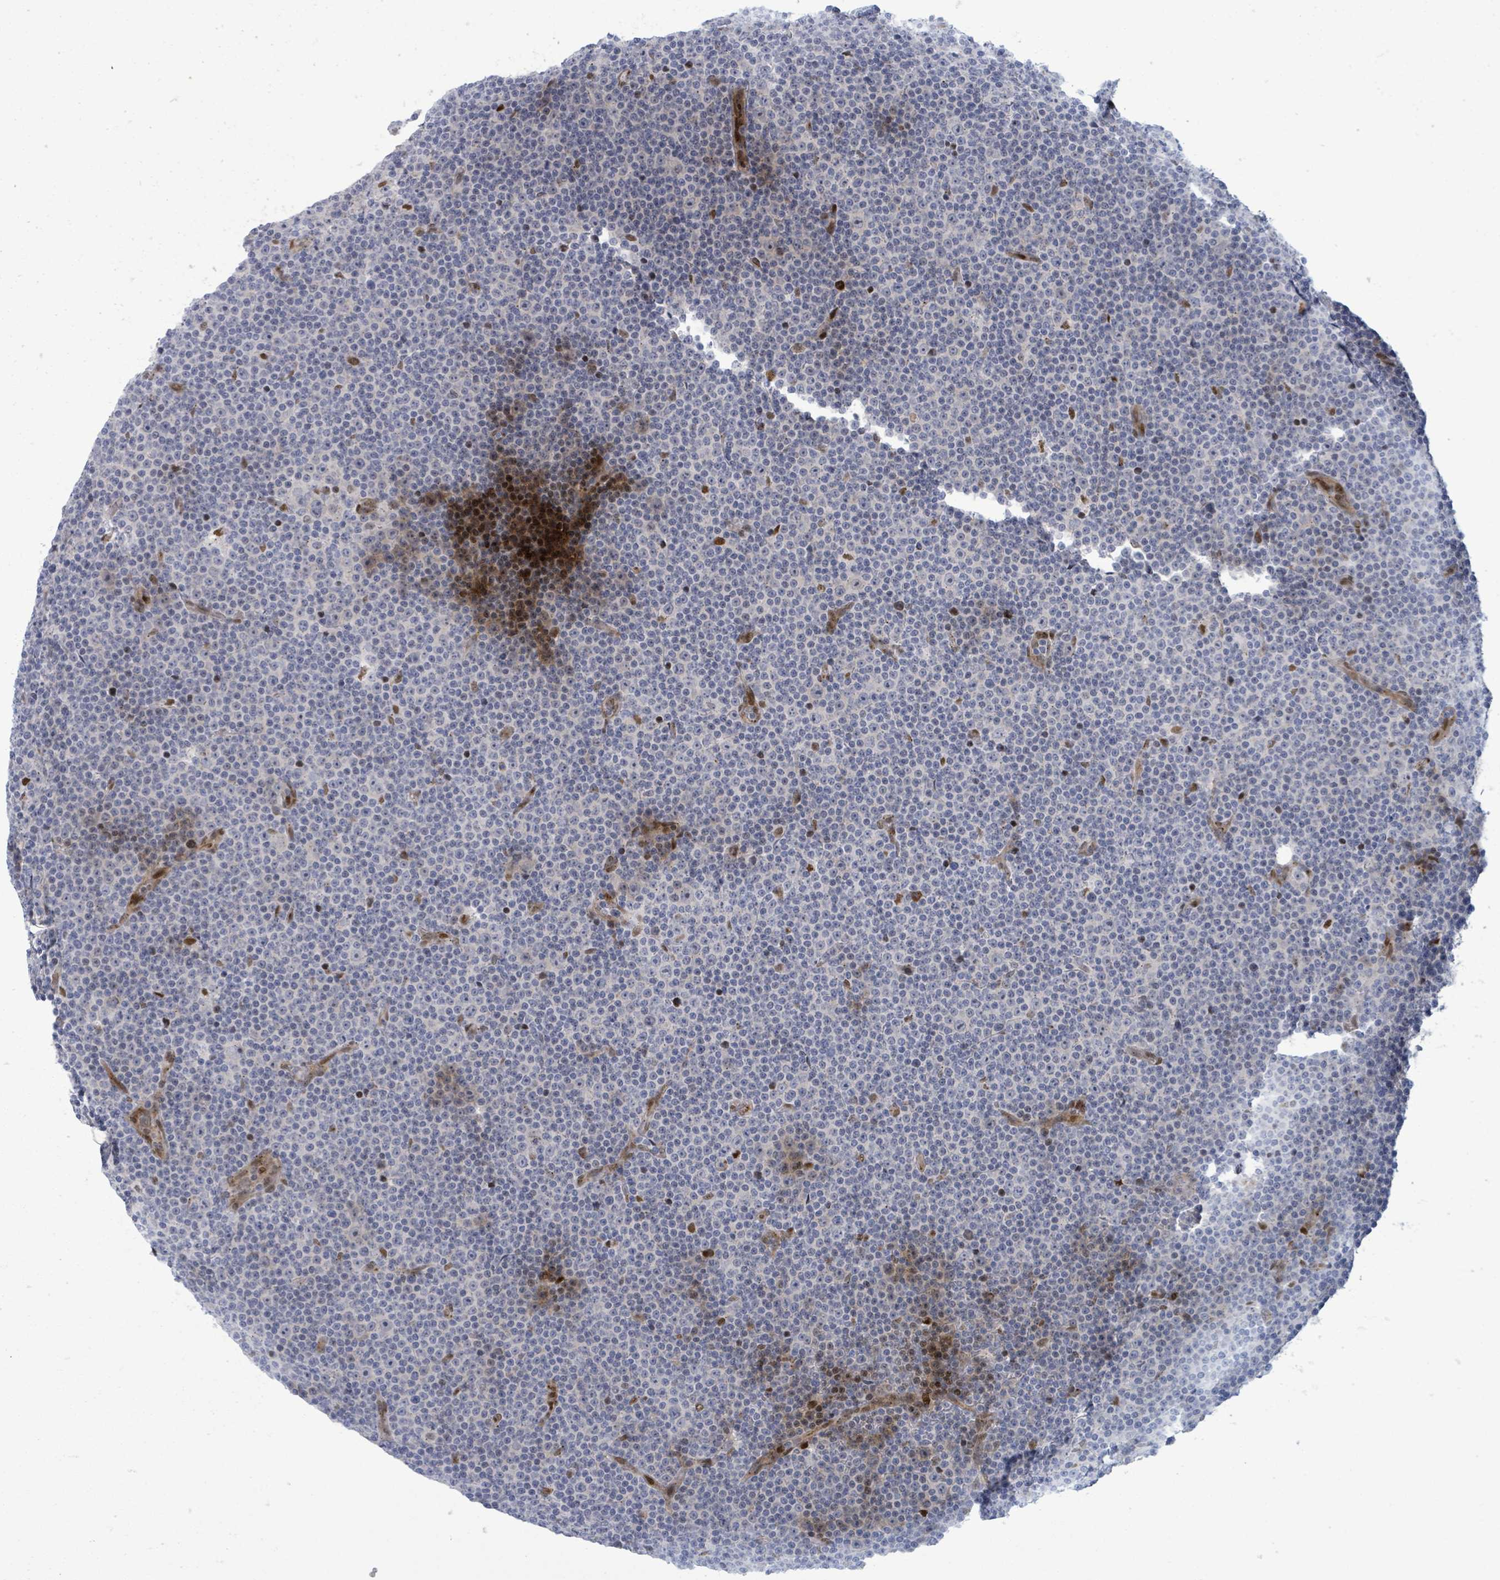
{"staining": {"intensity": "negative", "quantity": "none", "location": "none"}, "tissue": "lymphoma", "cell_type": "Tumor cells", "image_type": "cancer", "snomed": [{"axis": "morphology", "description": "Malignant lymphoma, non-Hodgkin's type, Low grade"}, {"axis": "topography", "description": "Lymph node"}], "caption": "The micrograph demonstrates no staining of tumor cells in lymphoma.", "gene": "TUSC1", "patient": {"sex": "female", "age": 67}}